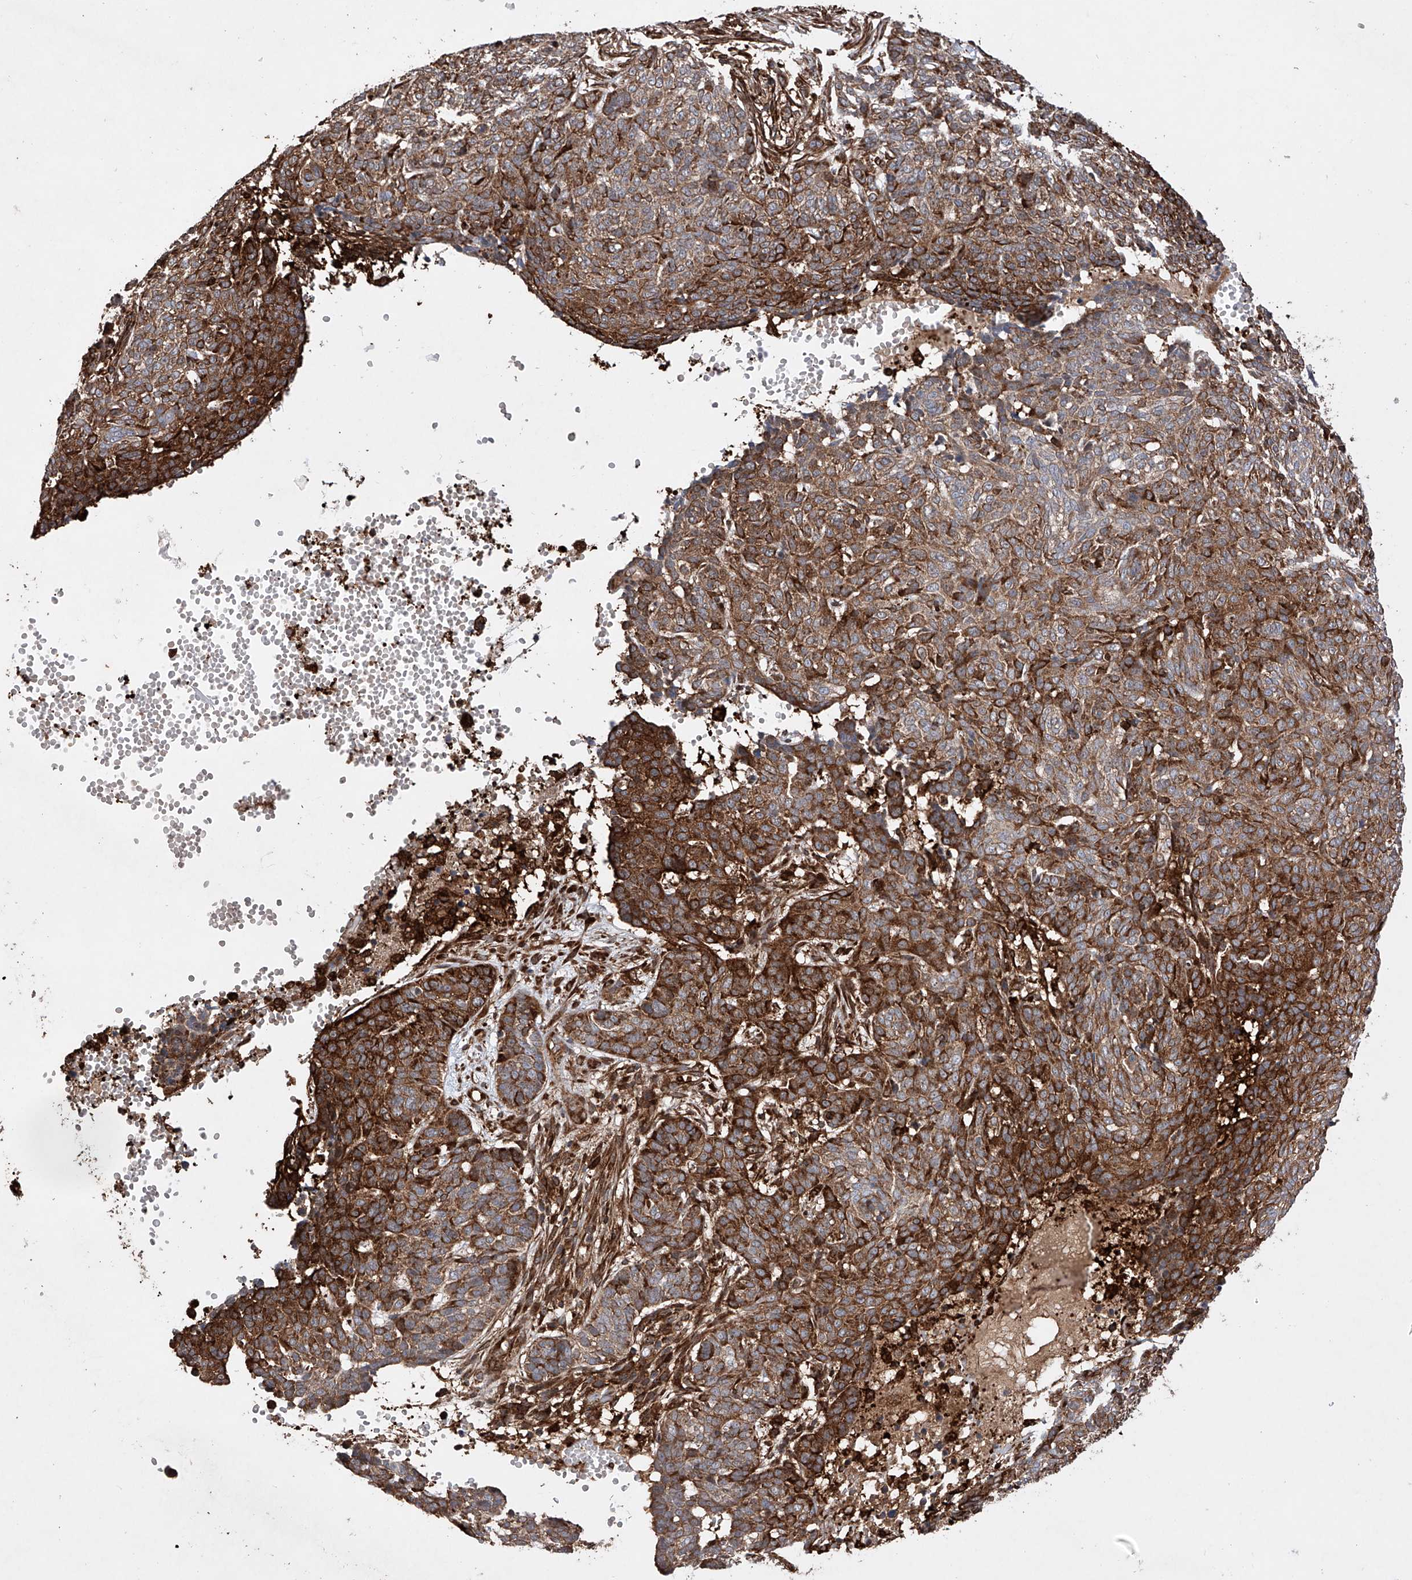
{"staining": {"intensity": "strong", "quantity": ">75%", "location": "cytoplasmic/membranous"}, "tissue": "skin cancer", "cell_type": "Tumor cells", "image_type": "cancer", "snomed": [{"axis": "morphology", "description": "Basal cell carcinoma"}, {"axis": "topography", "description": "Skin"}], "caption": "The micrograph exhibits immunohistochemical staining of skin cancer (basal cell carcinoma). There is strong cytoplasmic/membranous positivity is seen in approximately >75% of tumor cells. (IHC, brightfield microscopy, high magnification).", "gene": "TIMM23", "patient": {"sex": "male", "age": 85}}